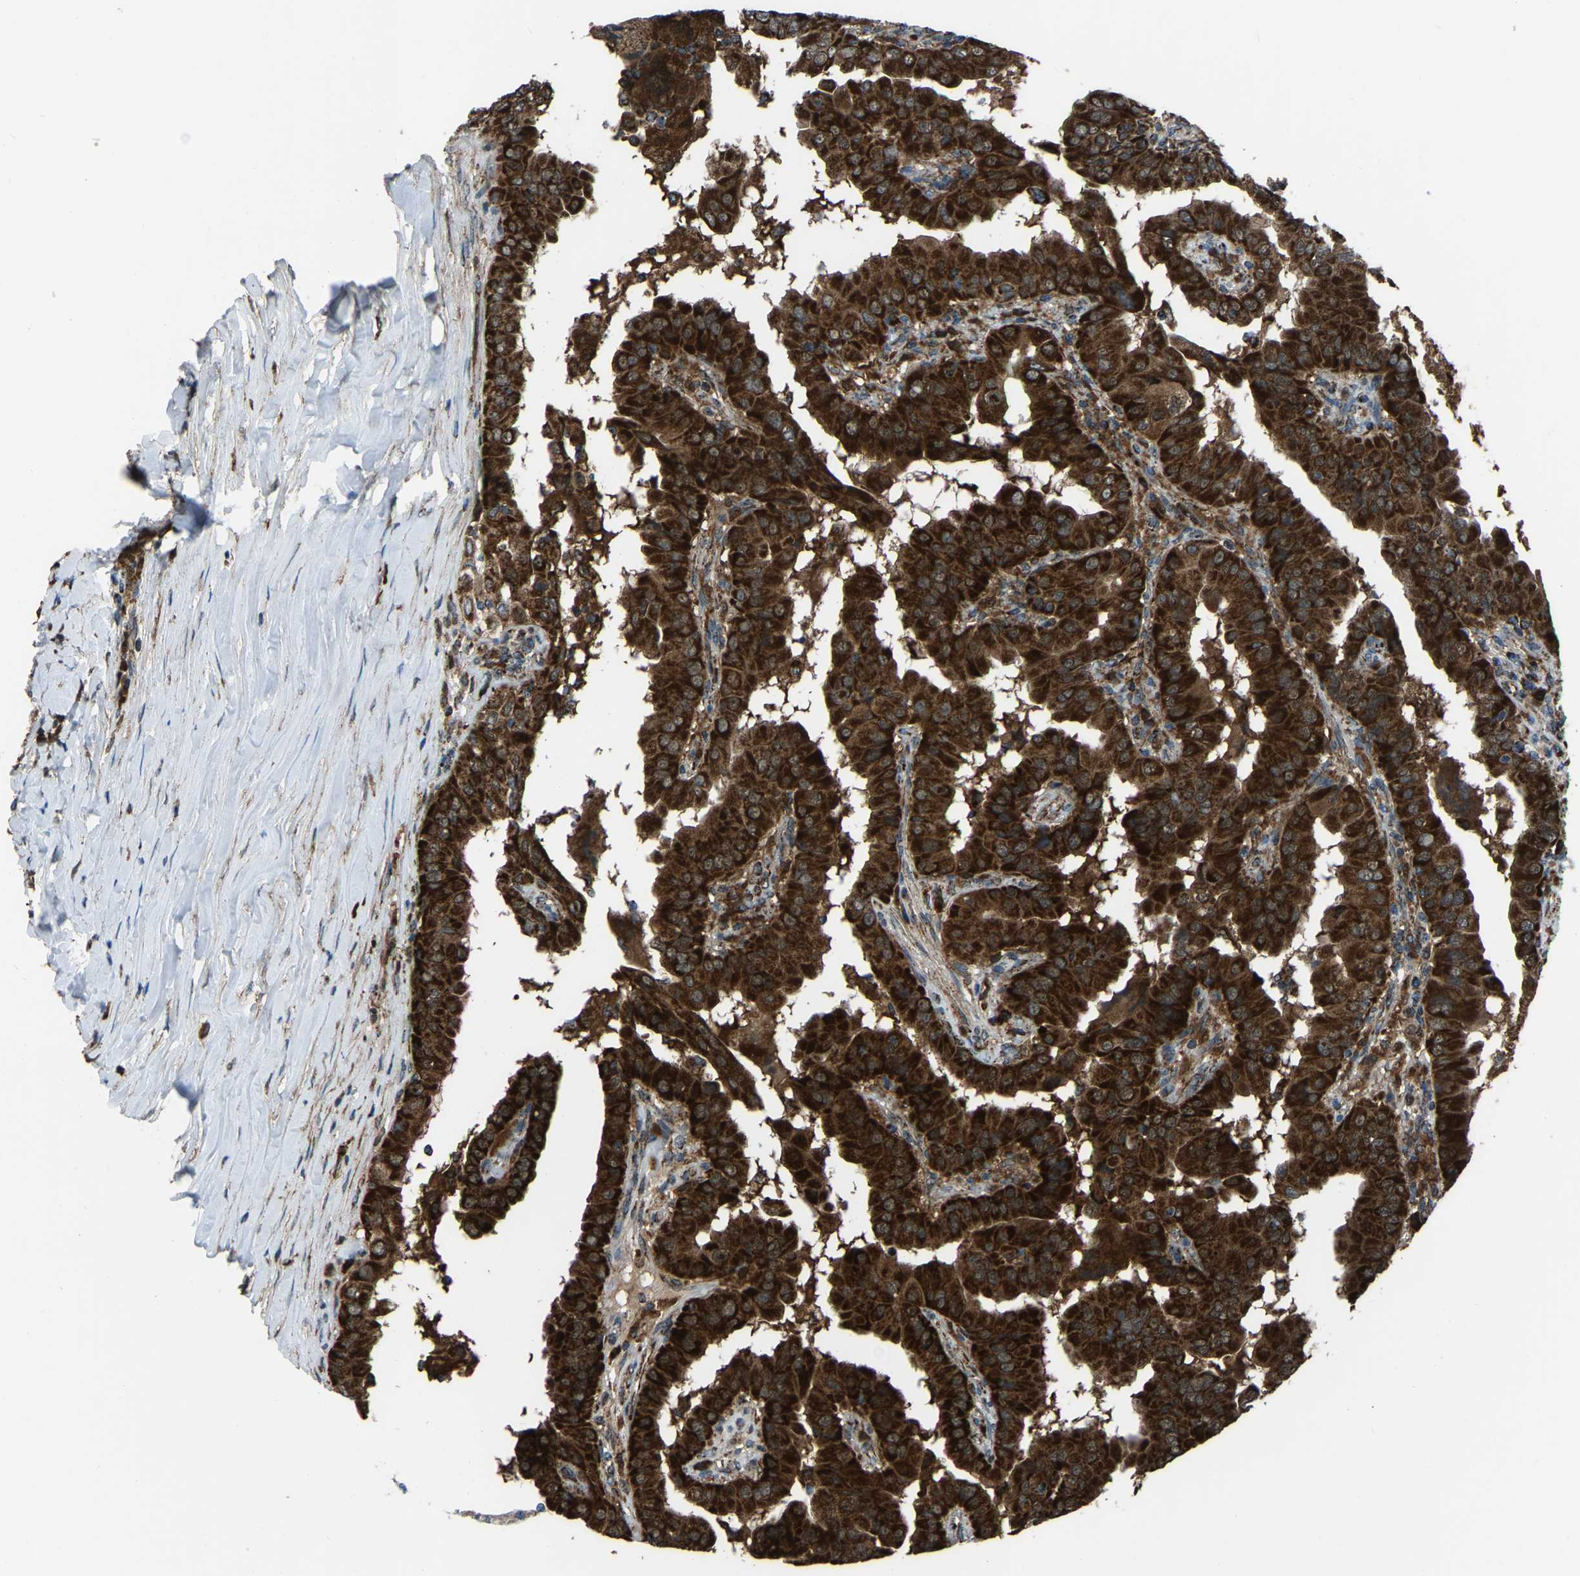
{"staining": {"intensity": "strong", "quantity": ">75%", "location": "cytoplasmic/membranous"}, "tissue": "thyroid cancer", "cell_type": "Tumor cells", "image_type": "cancer", "snomed": [{"axis": "morphology", "description": "Papillary adenocarcinoma, NOS"}, {"axis": "topography", "description": "Thyroid gland"}], "caption": "Thyroid cancer was stained to show a protein in brown. There is high levels of strong cytoplasmic/membranous expression in about >75% of tumor cells.", "gene": "AKR1A1", "patient": {"sex": "male", "age": 33}}